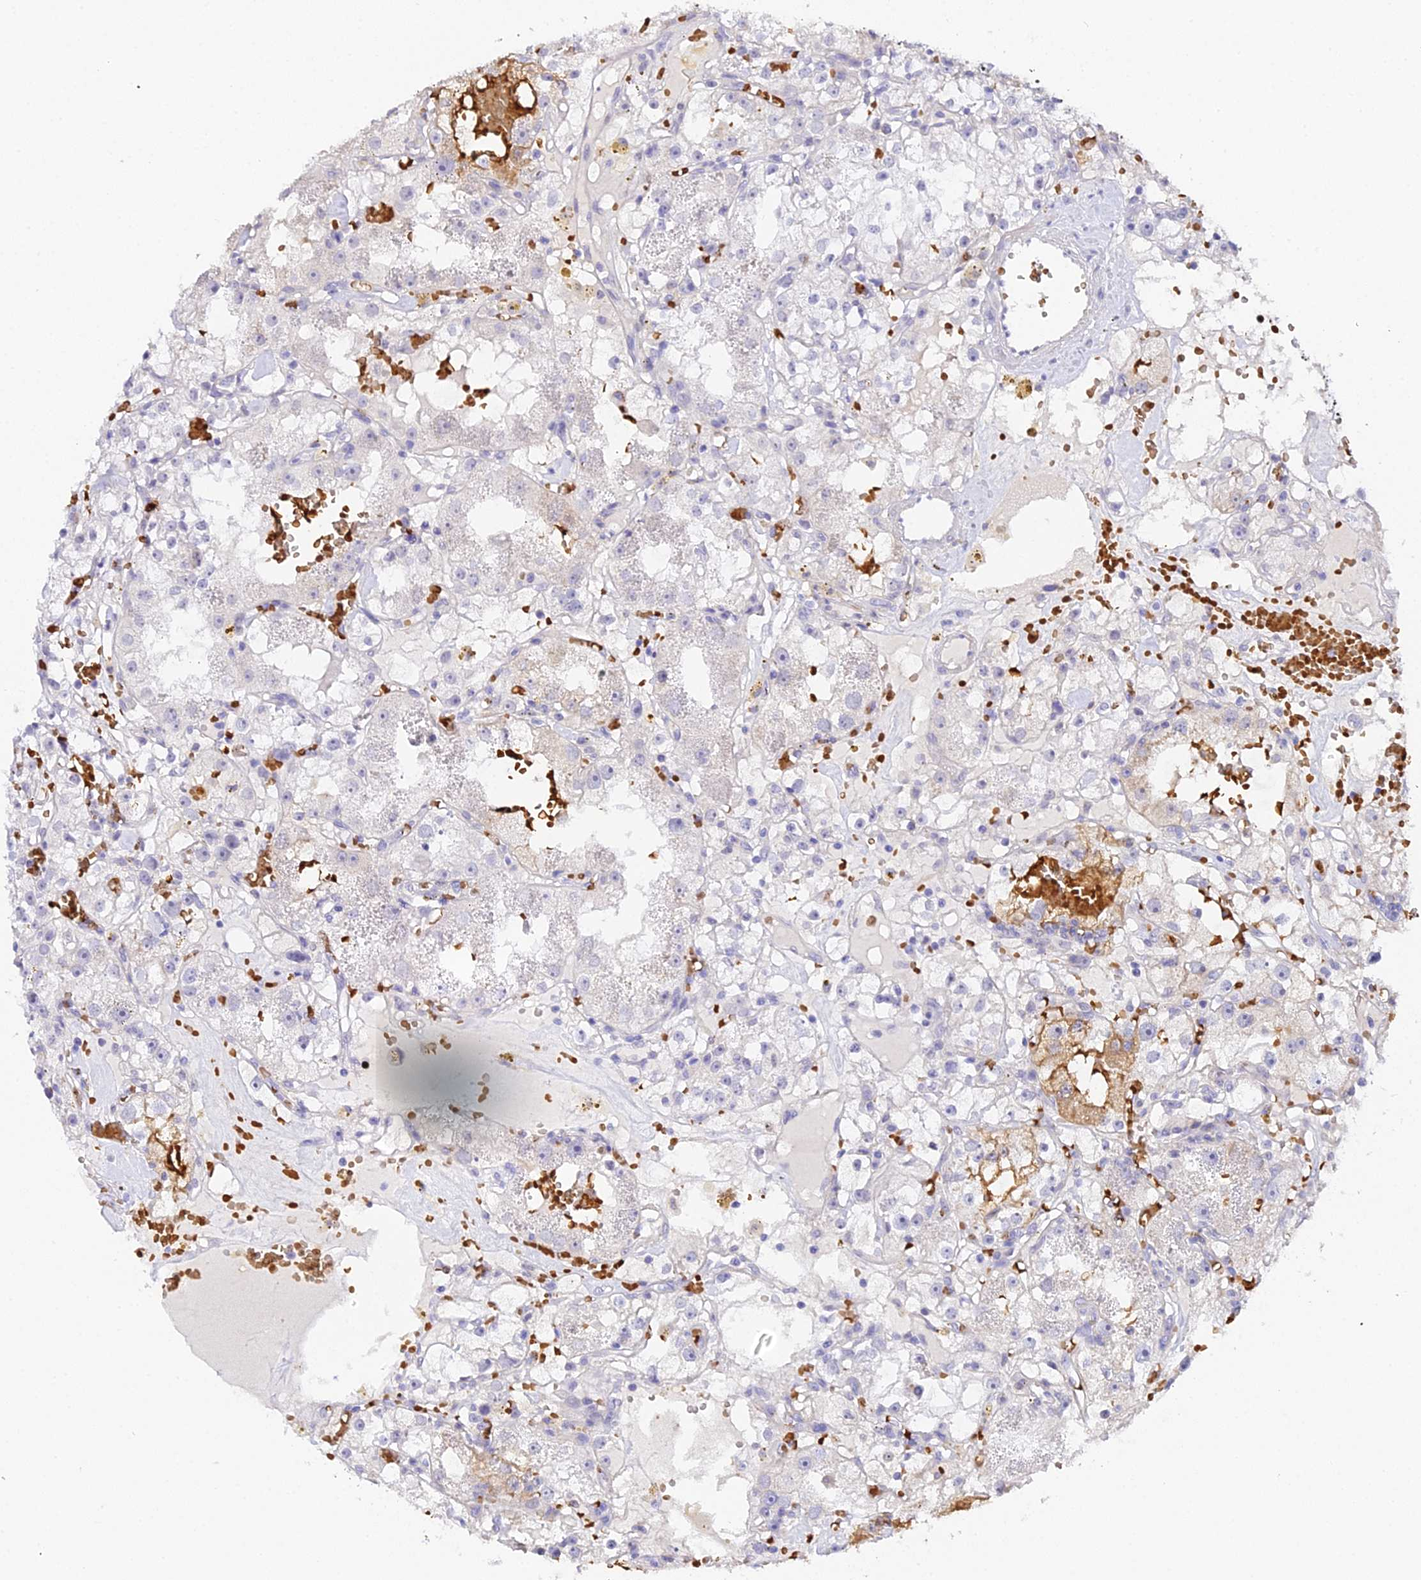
{"staining": {"intensity": "negative", "quantity": "none", "location": "none"}, "tissue": "renal cancer", "cell_type": "Tumor cells", "image_type": "cancer", "snomed": [{"axis": "morphology", "description": "Adenocarcinoma, NOS"}, {"axis": "topography", "description": "Kidney"}], "caption": "The image shows no staining of tumor cells in renal adenocarcinoma.", "gene": "CFAP45", "patient": {"sex": "male", "age": 56}}